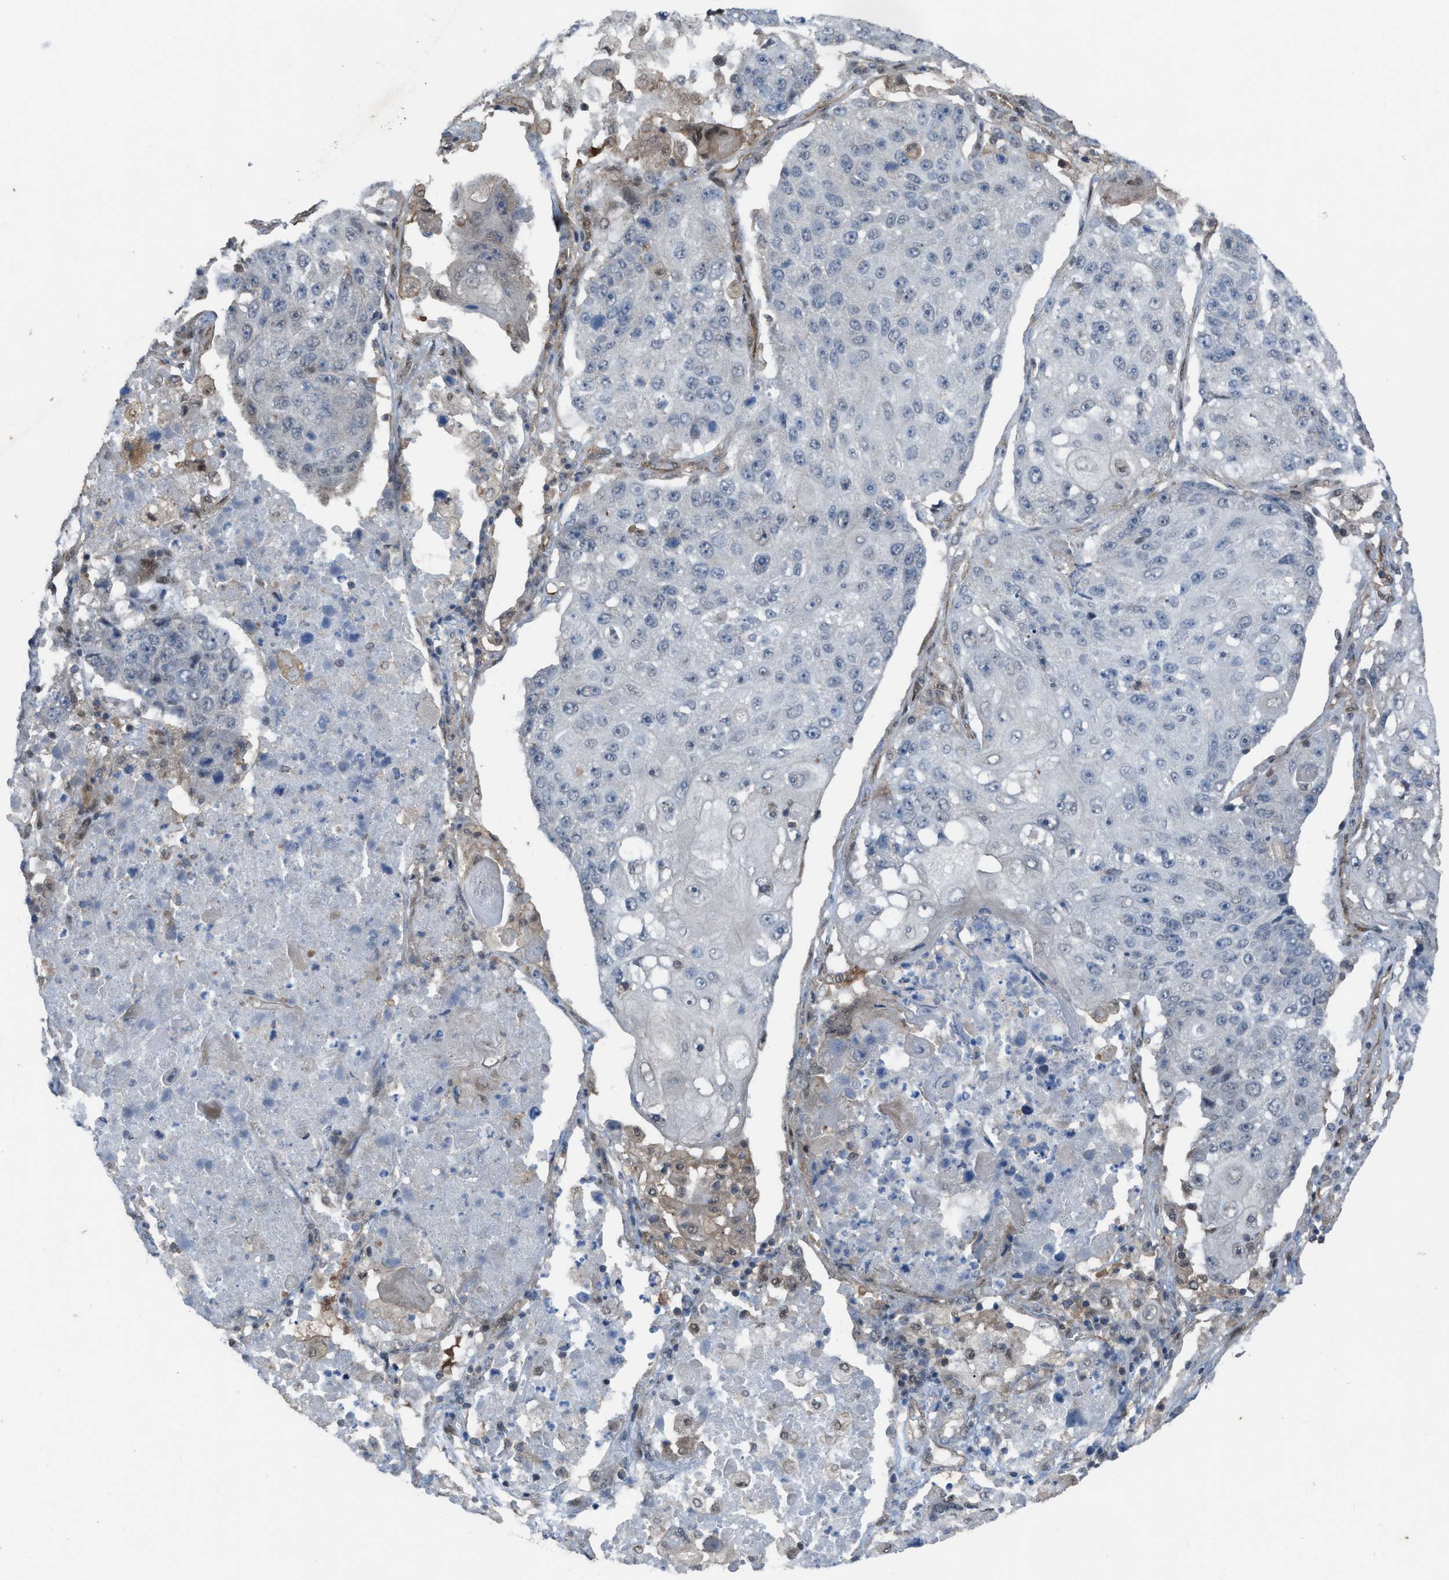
{"staining": {"intensity": "negative", "quantity": "none", "location": "none"}, "tissue": "lung cancer", "cell_type": "Tumor cells", "image_type": "cancer", "snomed": [{"axis": "morphology", "description": "Squamous cell carcinoma, NOS"}, {"axis": "topography", "description": "Lung"}], "caption": "Lung cancer stained for a protein using immunohistochemistry (IHC) displays no positivity tumor cells.", "gene": "PLAA", "patient": {"sex": "male", "age": 61}}